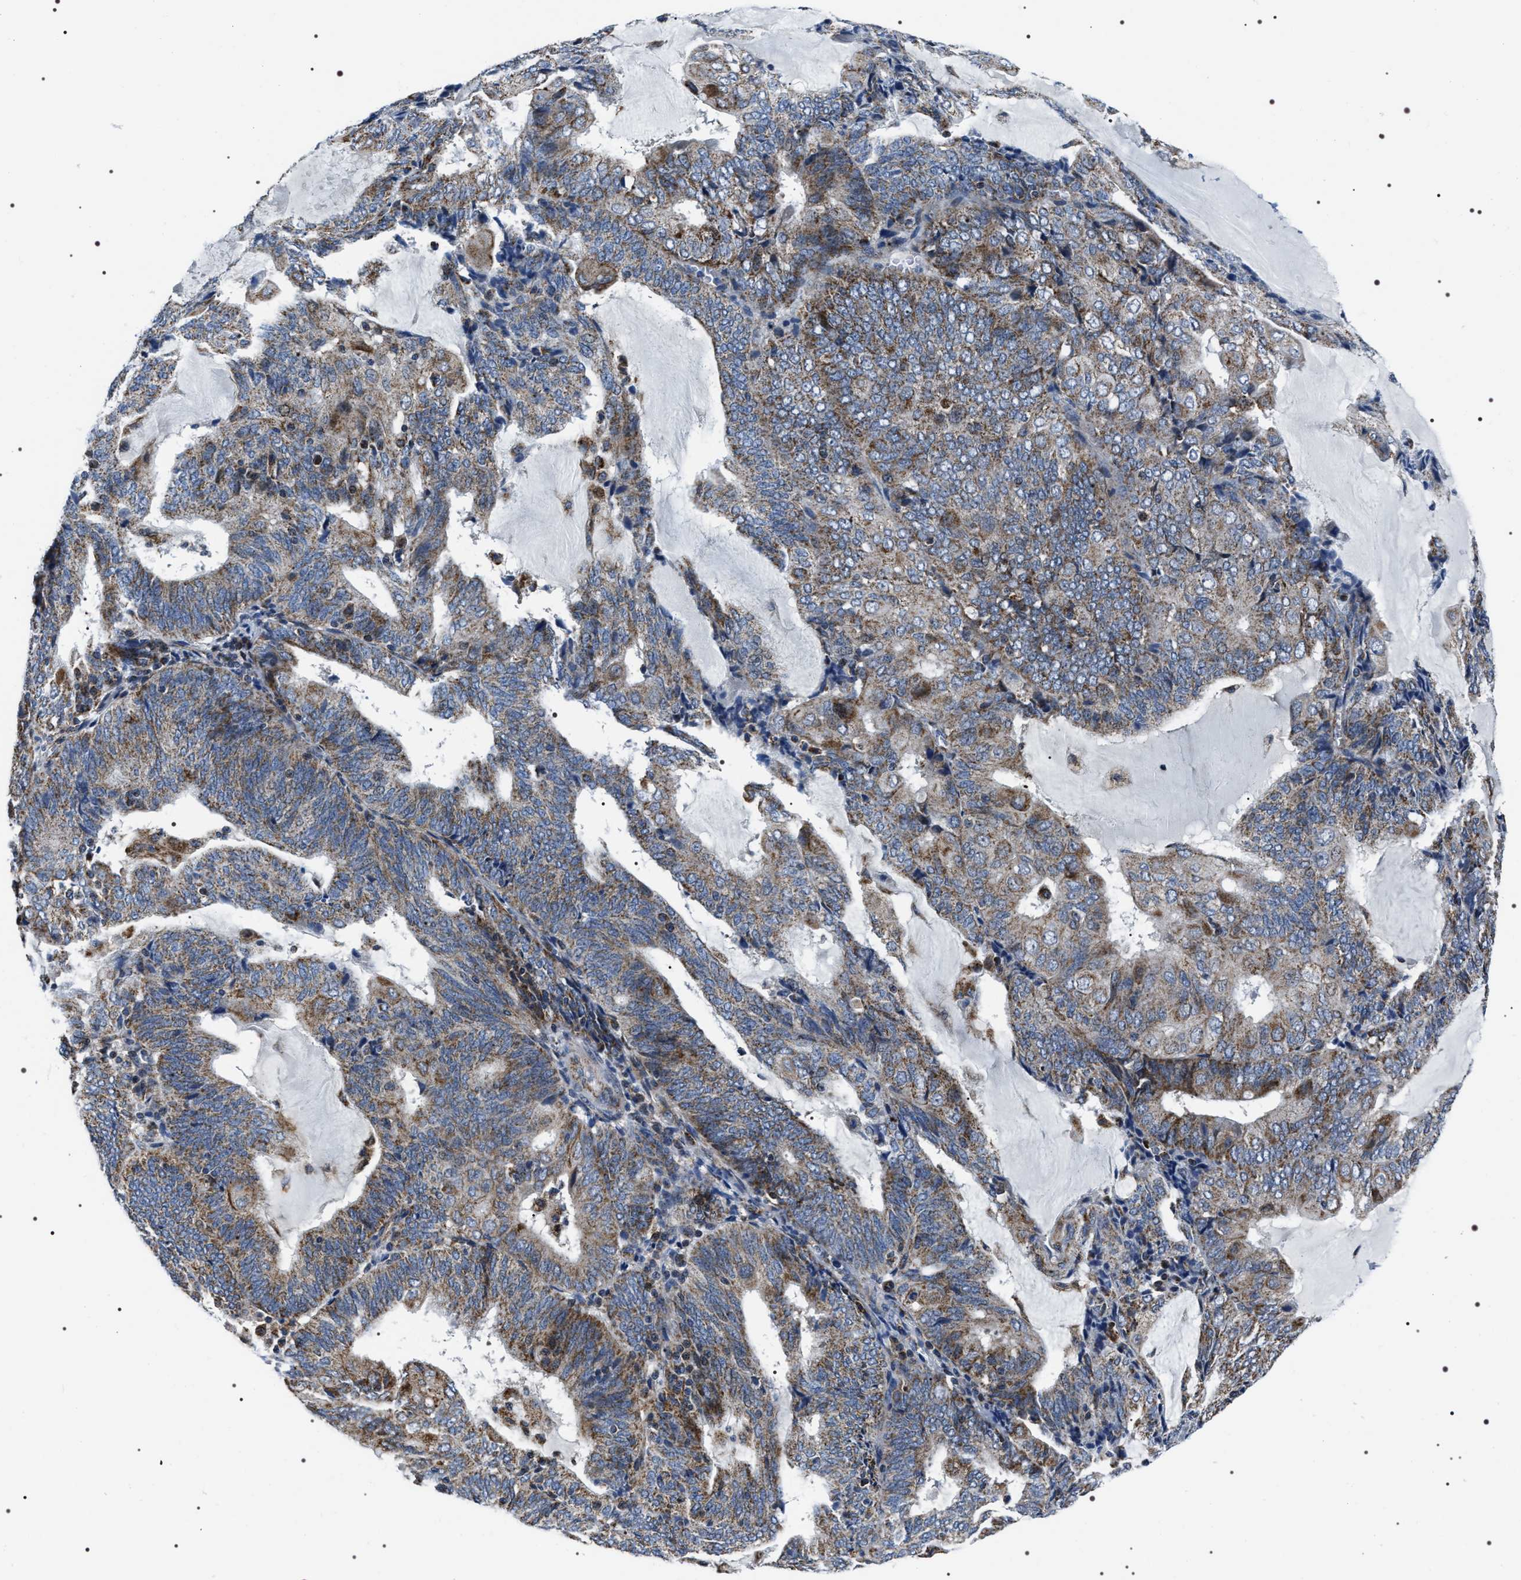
{"staining": {"intensity": "moderate", "quantity": ">75%", "location": "cytoplasmic/membranous"}, "tissue": "endometrial cancer", "cell_type": "Tumor cells", "image_type": "cancer", "snomed": [{"axis": "morphology", "description": "Adenocarcinoma, NOS"}, {"axis": "topography", "description": "Endometrium"}], "caption": "Immunohistochemical staining of adenocarcinoma (endometrial) exhibits medium levels of moderate cytoplasmic/membranous protein positivity in about >75% of tumor cells.", "gene": "NTMT1", "patient": {"sex": "female", "age": 81}}